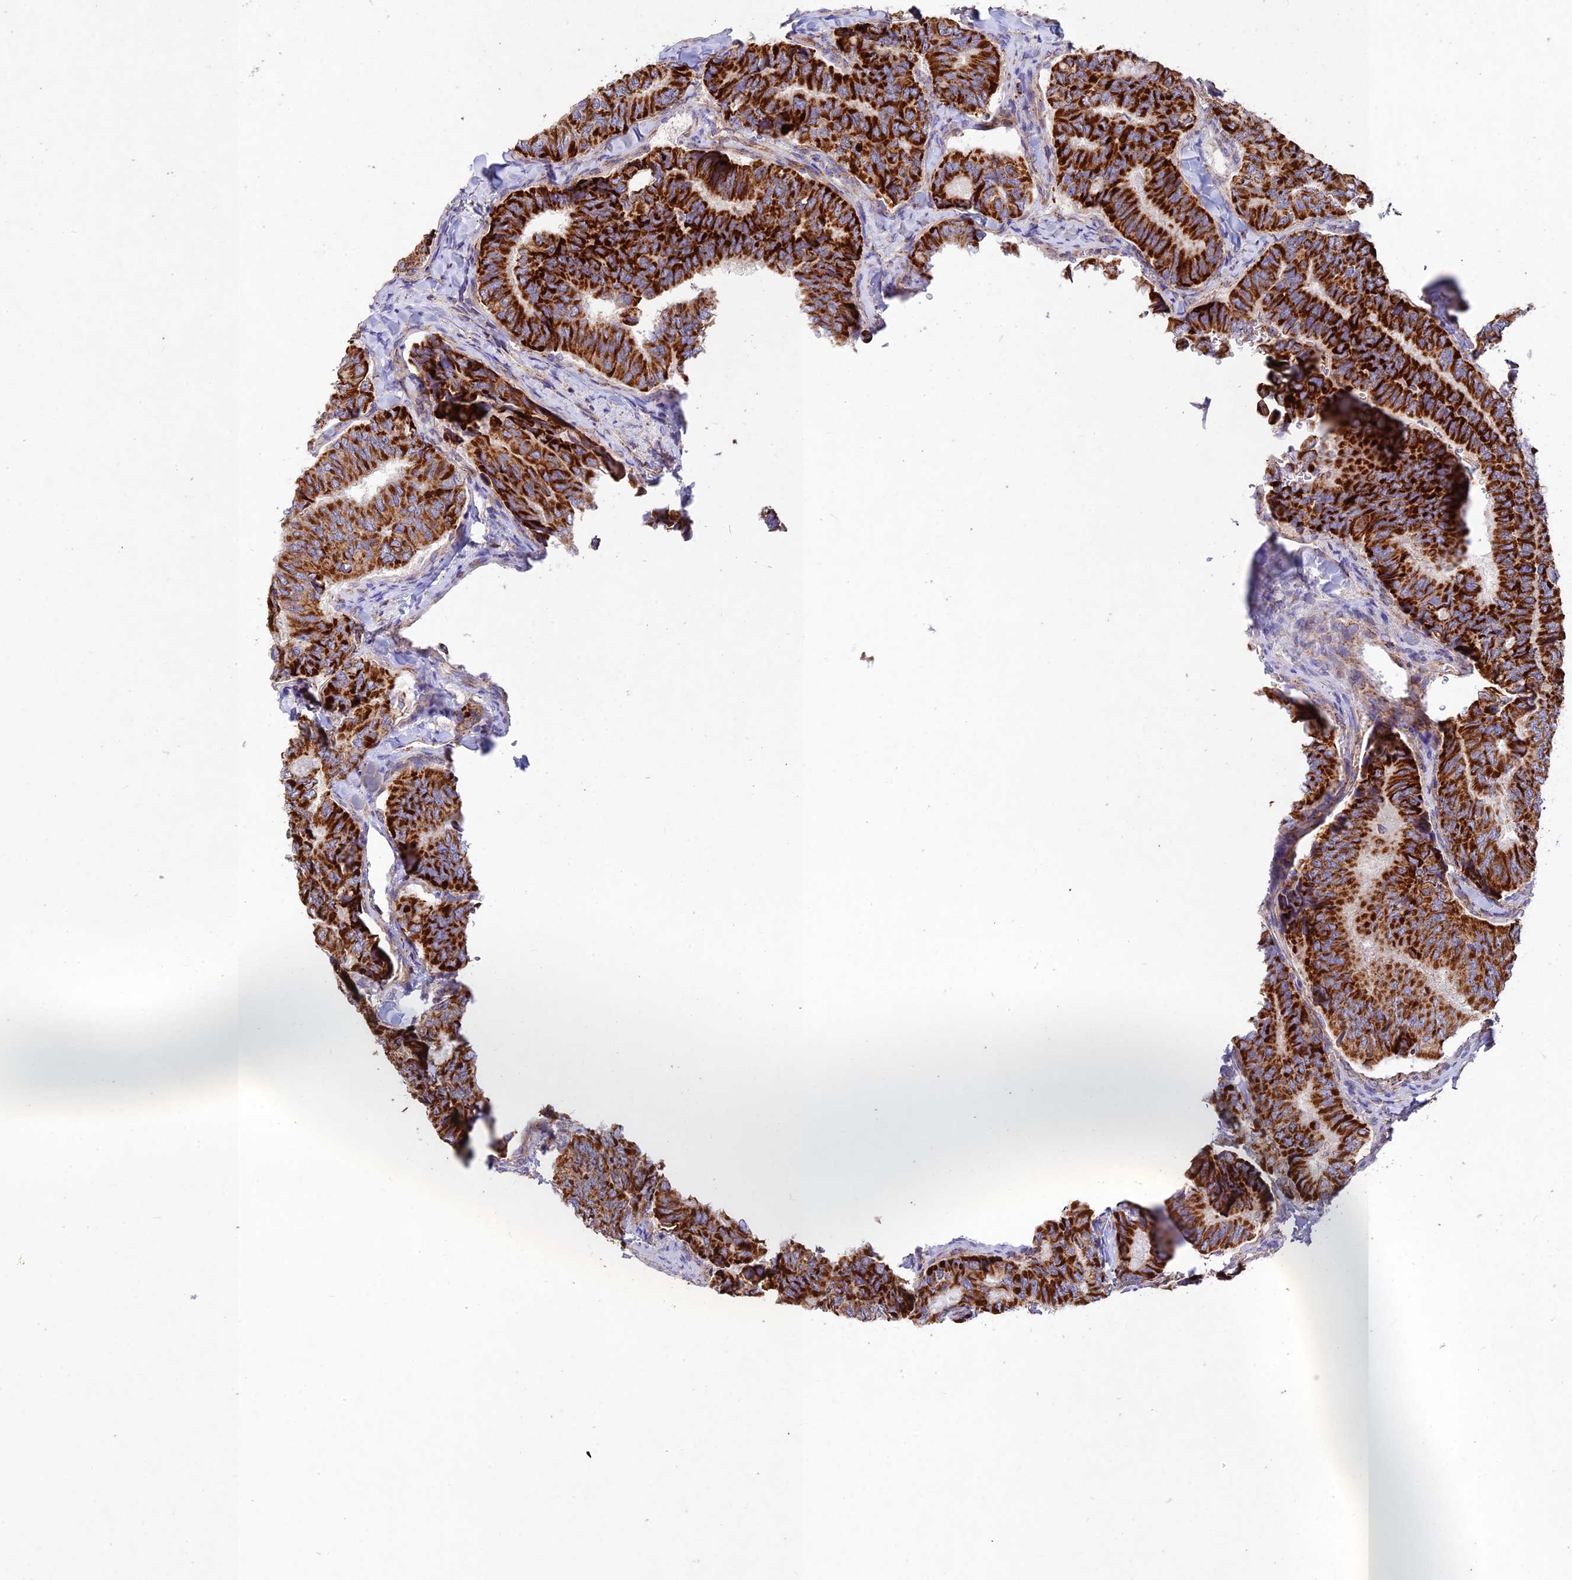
{"staining": {"intensity": "strong", "quantity": ">75%", "location": "cytoplasmic/membranous"}, "tissue": "thyroid cancer", "cell_type": "Tumor cells", "image_type": "cancer", "snomed": [{"axis": "morphology", "description": "Papillary adenocarcinoma, NOS"}, {"axis": "topography", "description": "Thyroid gland"}], "caption": "IHC micrograph of neoplastic tissue: human thyroid papillary adenocarcinoma stained using immunohistochemistry (IHC) reveals high levels of strong protein expression localized specifically in the cytoplasmic/membranous of tumor cells, appearing as a cytoplasmic/membranous brown color.", "gene": "KHDC3L", "patient": {"sex": "female", "age": 35}}